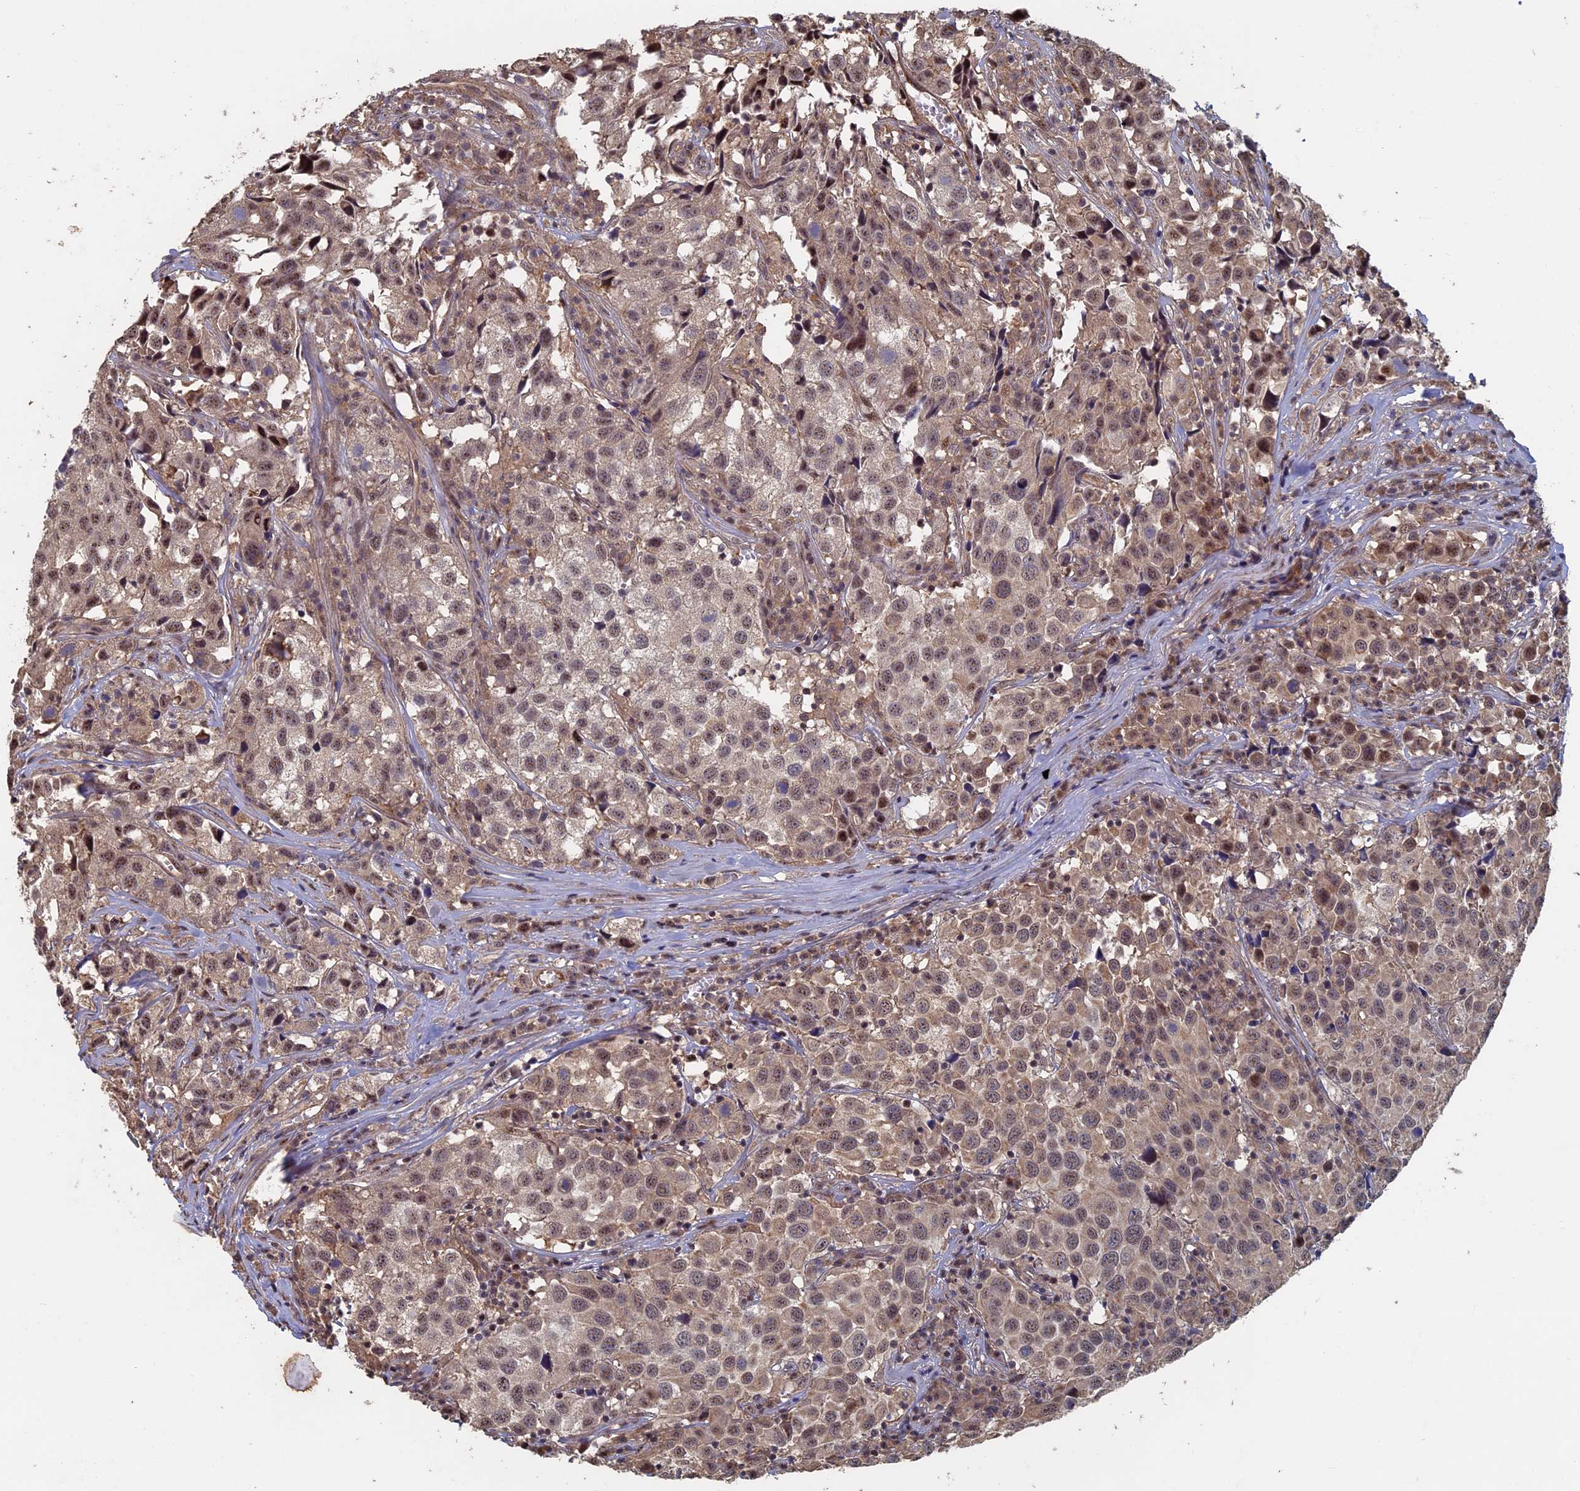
{"staining": {"intensity": "weak", "quantity": ">75%", "location": "cytoplasmic/membranous,nuclear"}, "tissue": "urothelial cancer", "cell_type": "Tumor cells", "image_type": "cancer", "snomed": [{"axis": "morphology", "description": "Urothelial carcinoma, High grade"}, {"axis": "topography", "description": "Urinary bladder"}], "caption": "Urothelial carcinoma (high-grade) stained for a protein exhibits weak cytoplasmic/membranous and nuclear positivity in tumor cells. (IHC, brightfield microscopy, high magnification).", "gene": "KIAA1328", "patient": {"sex": "female", "age": 75}}